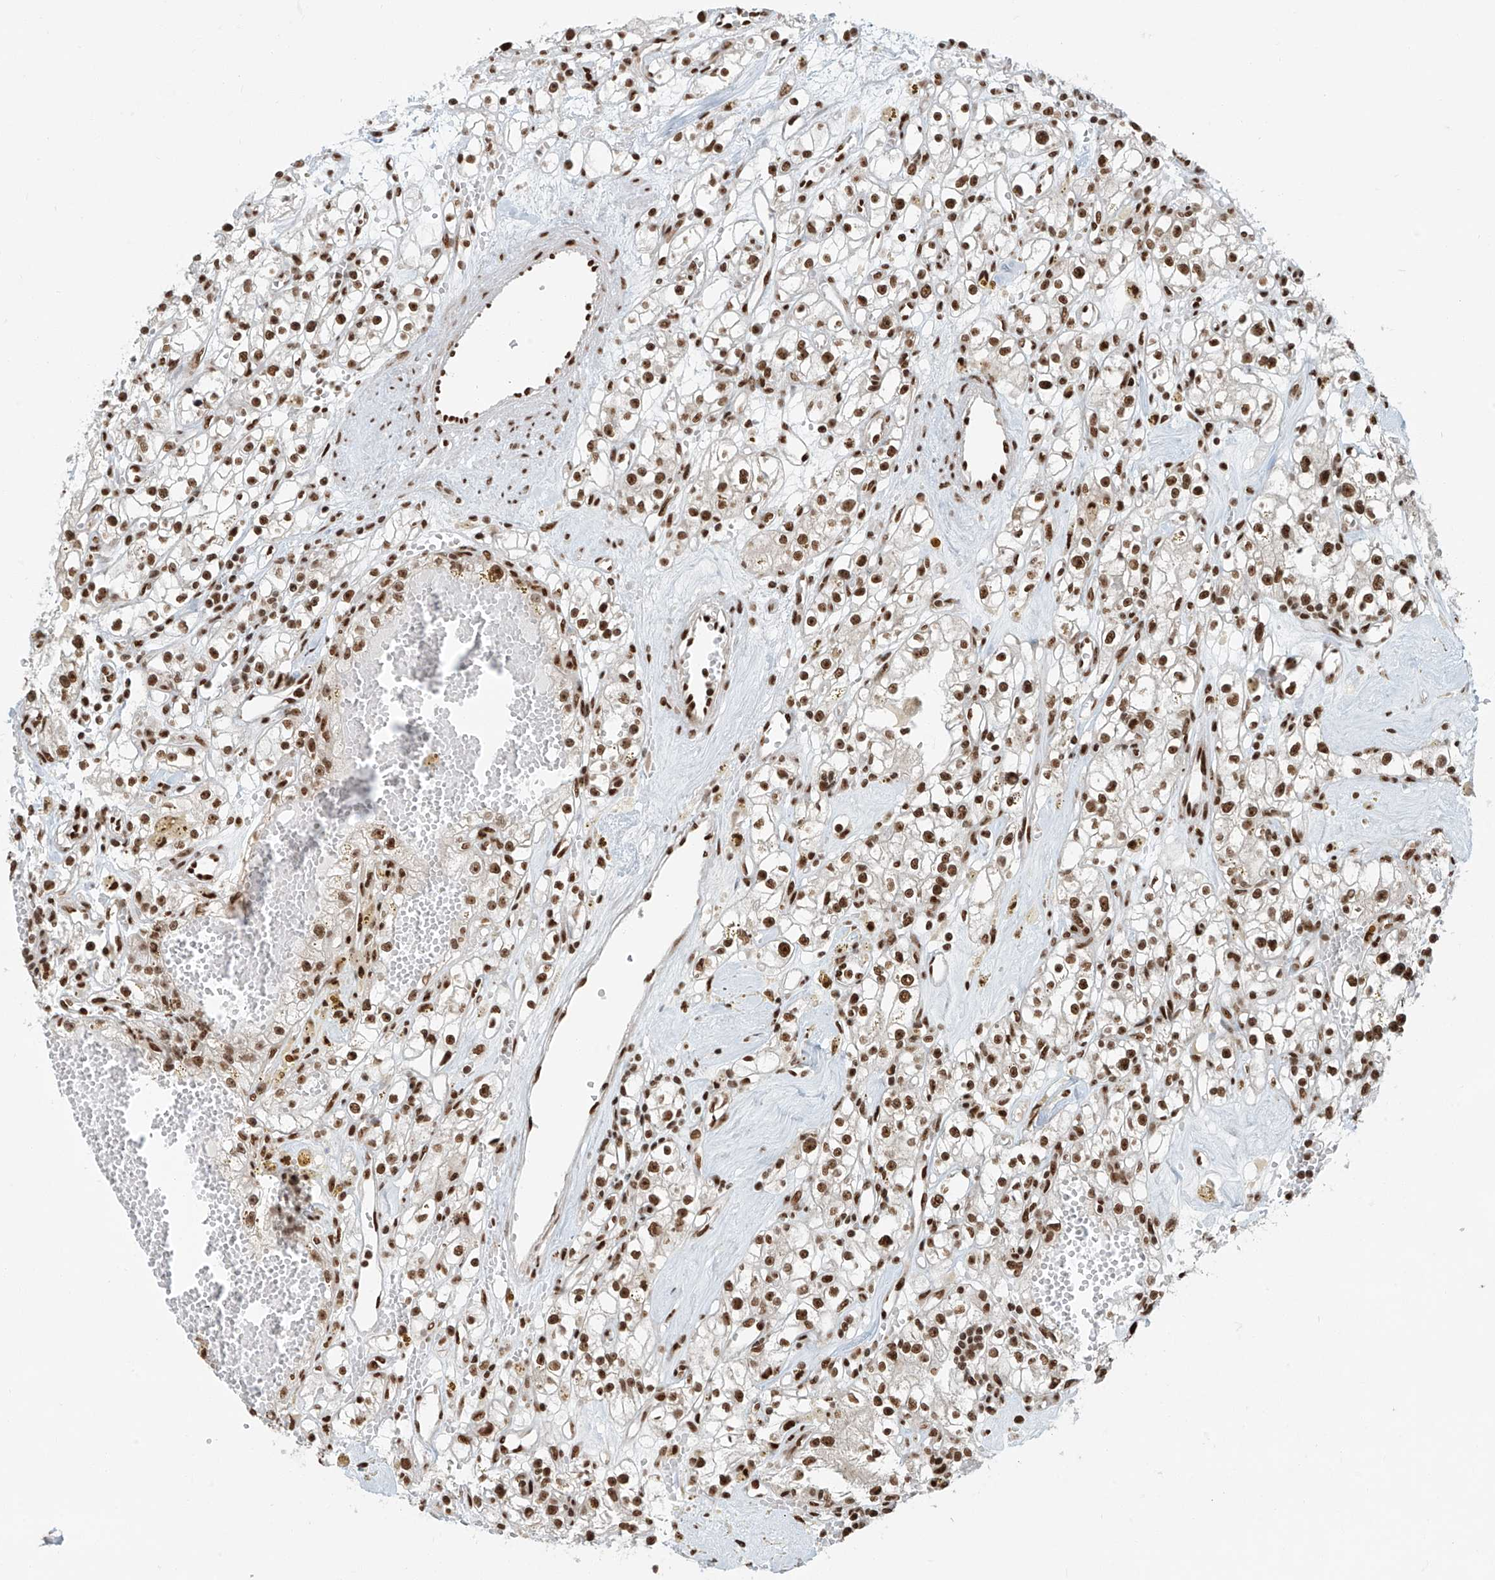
{"staining": {"intensity": "strong", "quantity": ">75%", "location": "nuclear"}, "tissue": "renal cancer", "cell_type": "Tumor cells", "image_type": "cancer", "snomed": [{"axis": "morphology", "description": "Adenocarcinoma, NOS"}, {"axis": "topography", "description": "Kidney"}], "caption": "Brown immunohistochemical staining in renal adenocarcinoma reveals strong nuclear expression in approximately >75% of tumor cells.", "gene": "FAM193B", "patient": {"sex": "male", "age": 56}}